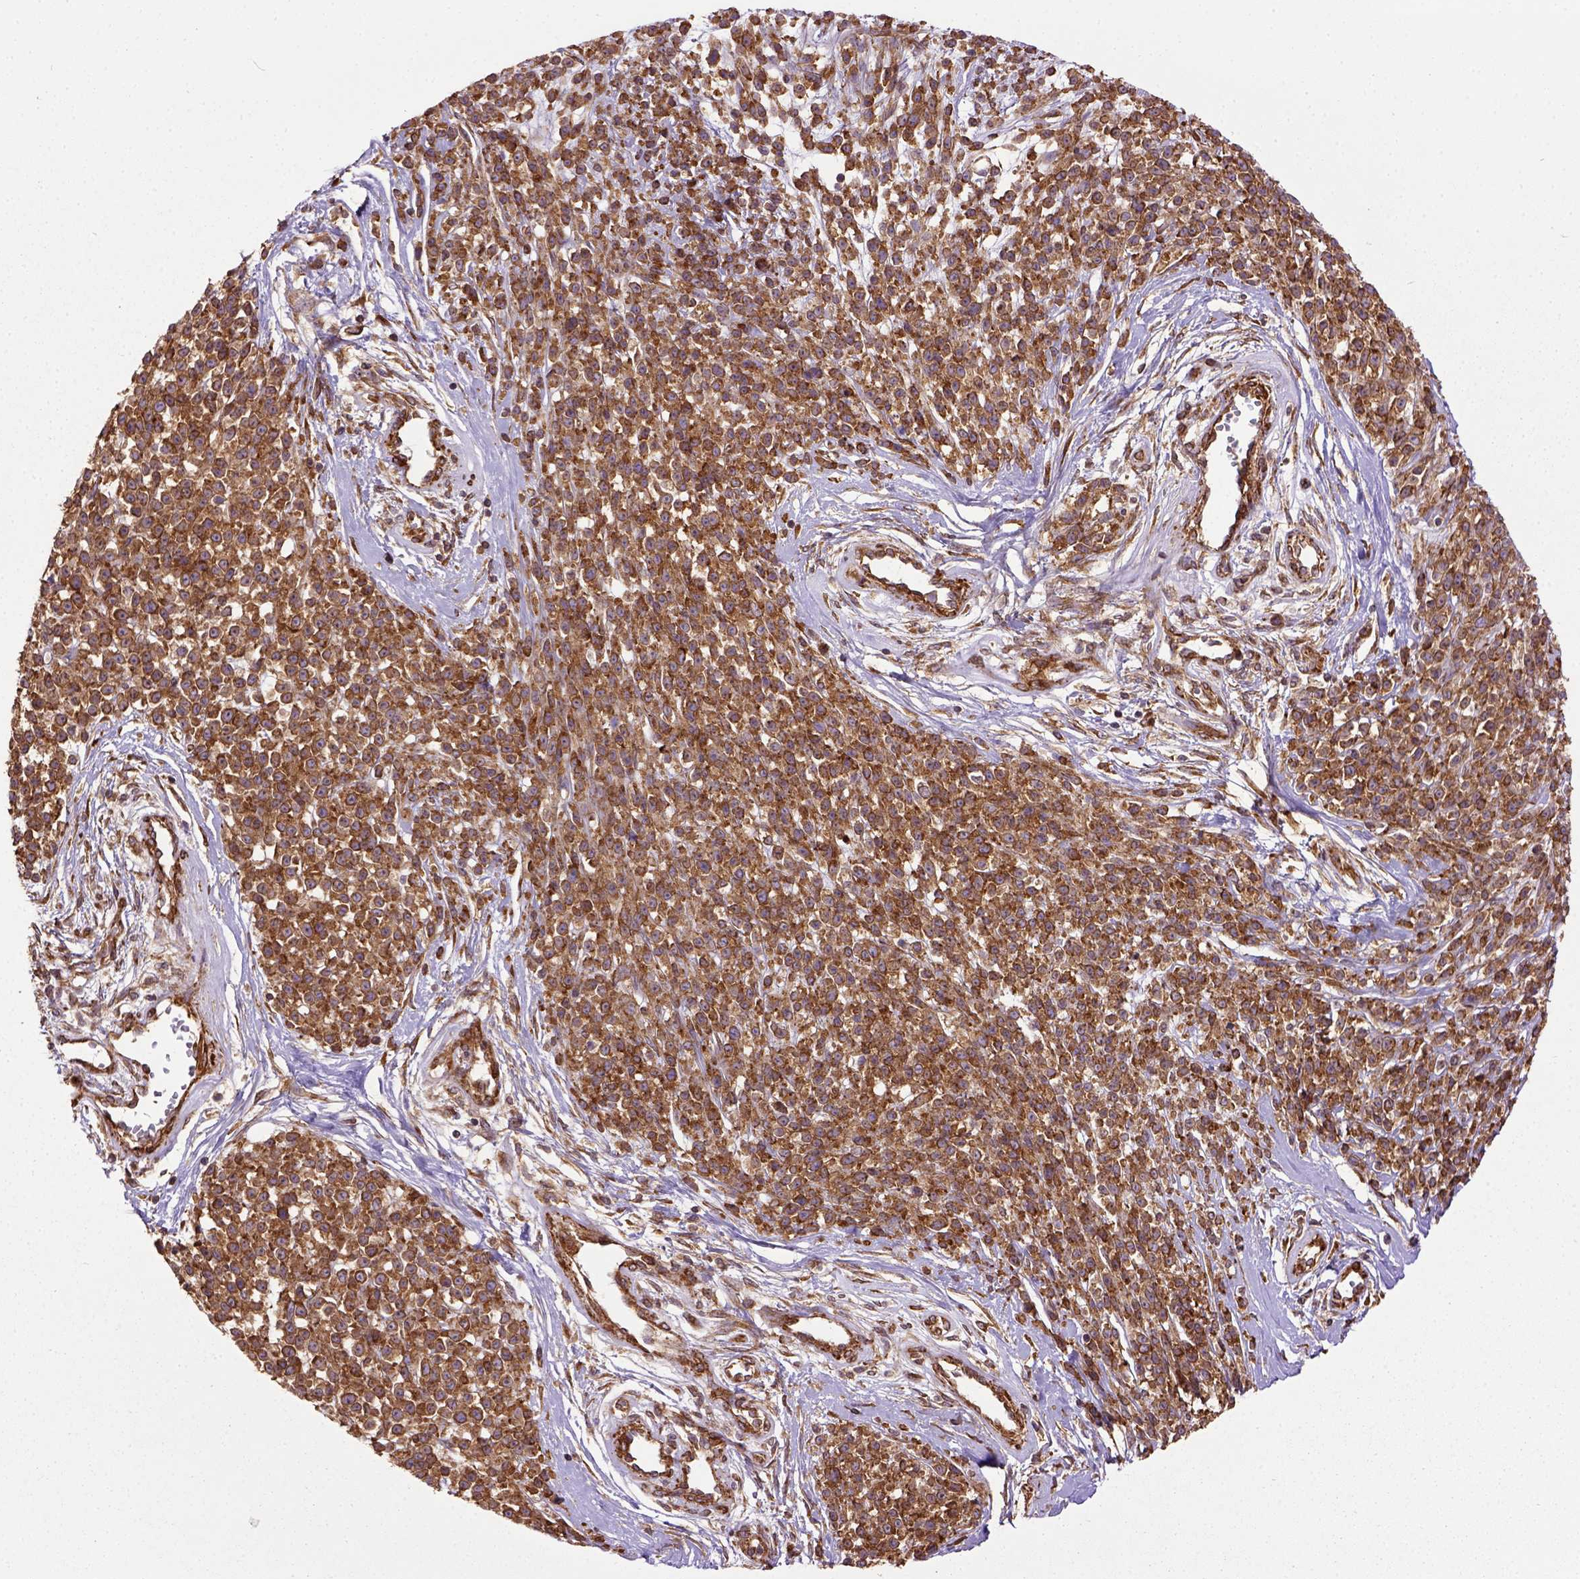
{"staining": {"intensity": "strong", "quantity": ">75%", "location": "cytoplasmic/membranous"}, "tissue": "melanoma", "cell_type": "Tumor cells", "image_type": "cancer", "snomed": [{"axis": "morphology", "description": "Malignant melanoma, NOS"}, {"axis": "topography", "description": "Skin"}, {"axis": "topography", "description": "Skin of trunk"}], "caption": "Malignant melanoma stained with IHC reveals strong cytoplasmic/membranous expression in approximately >75% of tumor cells.", "gene": "CAPRIN1", "patient": {"sex": "male", "age": 74}}